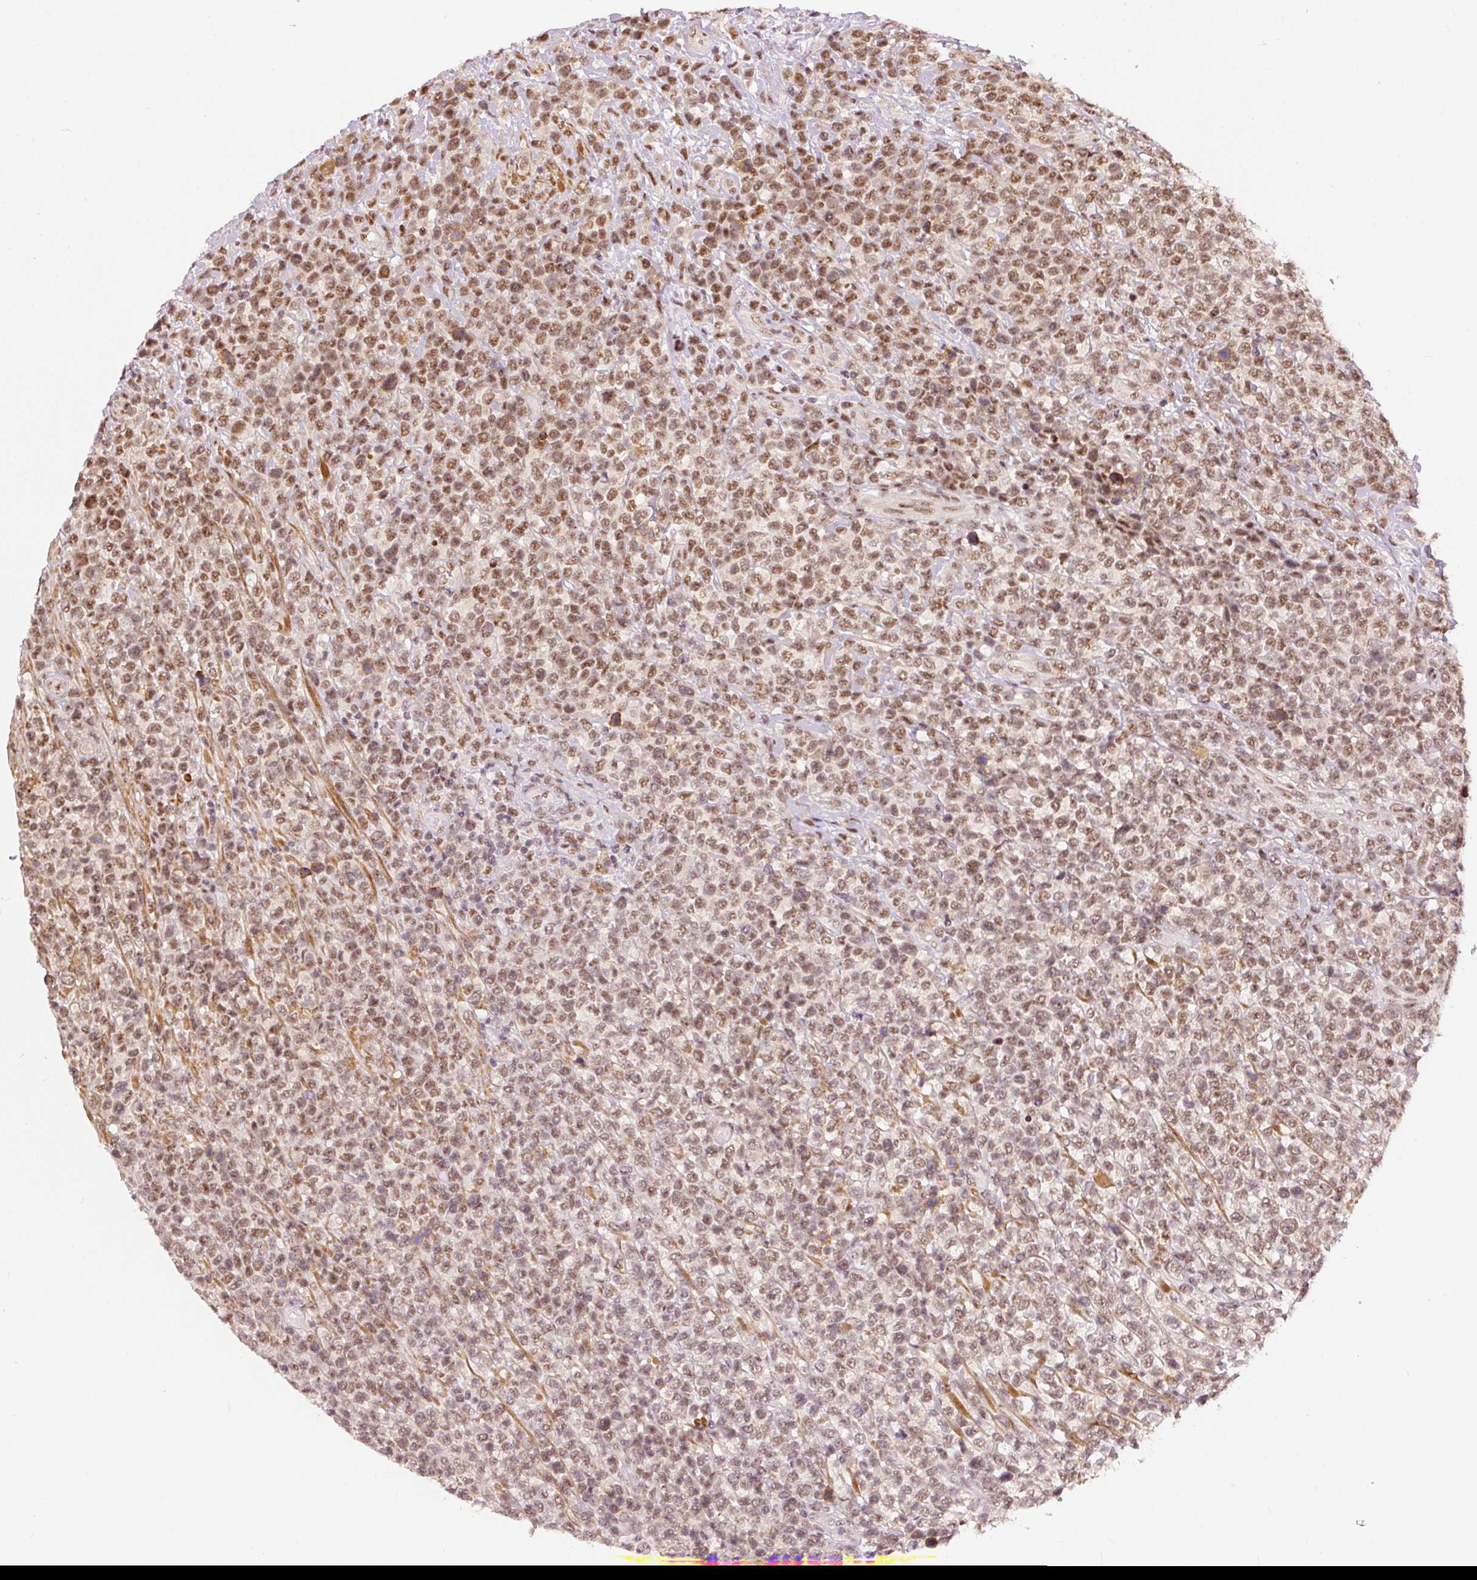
{"staining": {"intensity": "moderate", "quantity": ">75%", "location": "nuclear"}, "tissue": "lymphoma", "cell_type": "Tumor cells", "image_type": "cancer", "snomed": [{"axis": "morphology", "description": "Malignant lymphoma, non-Hodgkin's type, High grade"}, {"axis": "topography", "description": "Soft tissue"}], "caption": "High-grade malignant lymphoma, non-Hodgkin's type tissue shows moderate nuclear expression in about >75% of tumor cells, visualized by immunohistochemistry.", "gene": "THOC6", "patient": {"sex": "female", "age": 56}}